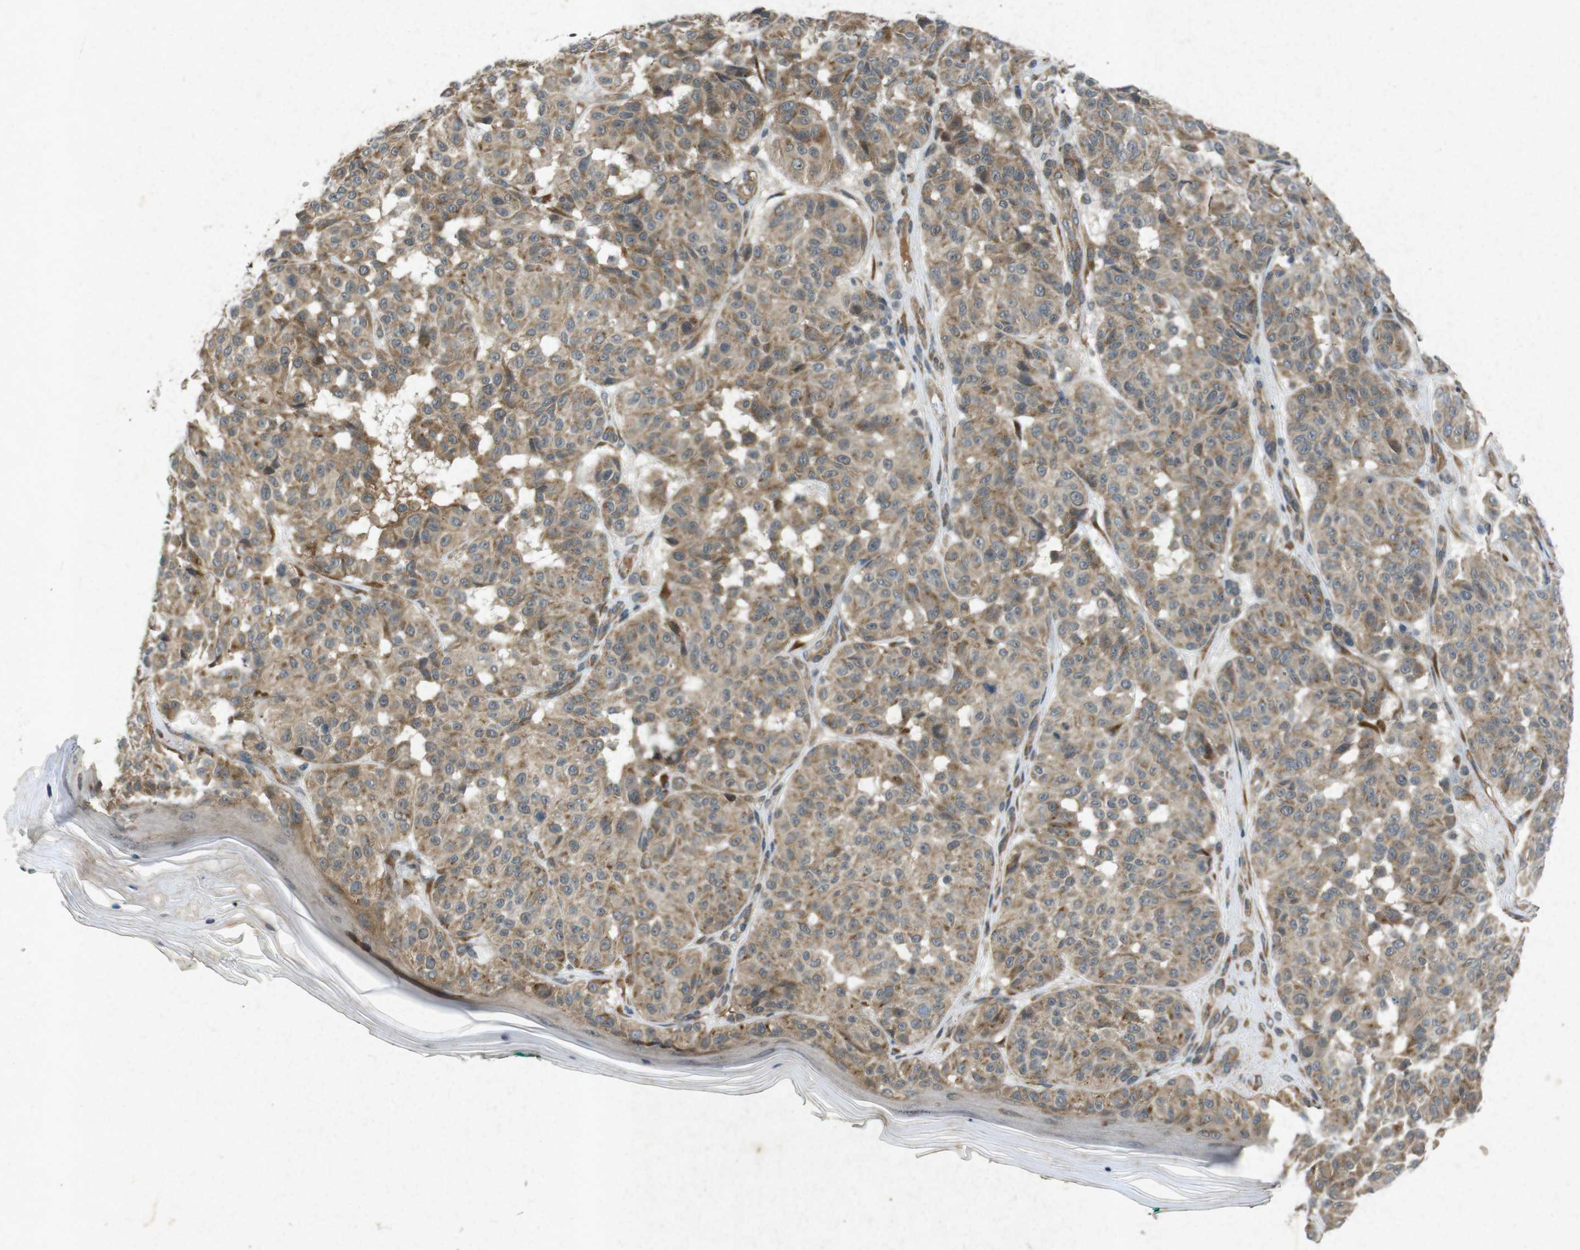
{"staining": {"intensity": "moderate", "quantity": ">75%", "location": "cytoplasmic/membranous"}, "tissue": "melanoma", "cell_type": "Tumor cells", "image_type": "cancer", "snomed": [{"axis": "morphology", "description": "Malignant melanoma, NOS"}, {"axis": "topography", "description": "Skin"}], "caption": "Malignant melanoma stained with a protein marker shows moderate staining in tumor cells.", "gene": "FLCN", "patient": {"sex": "female", "age": 46}}